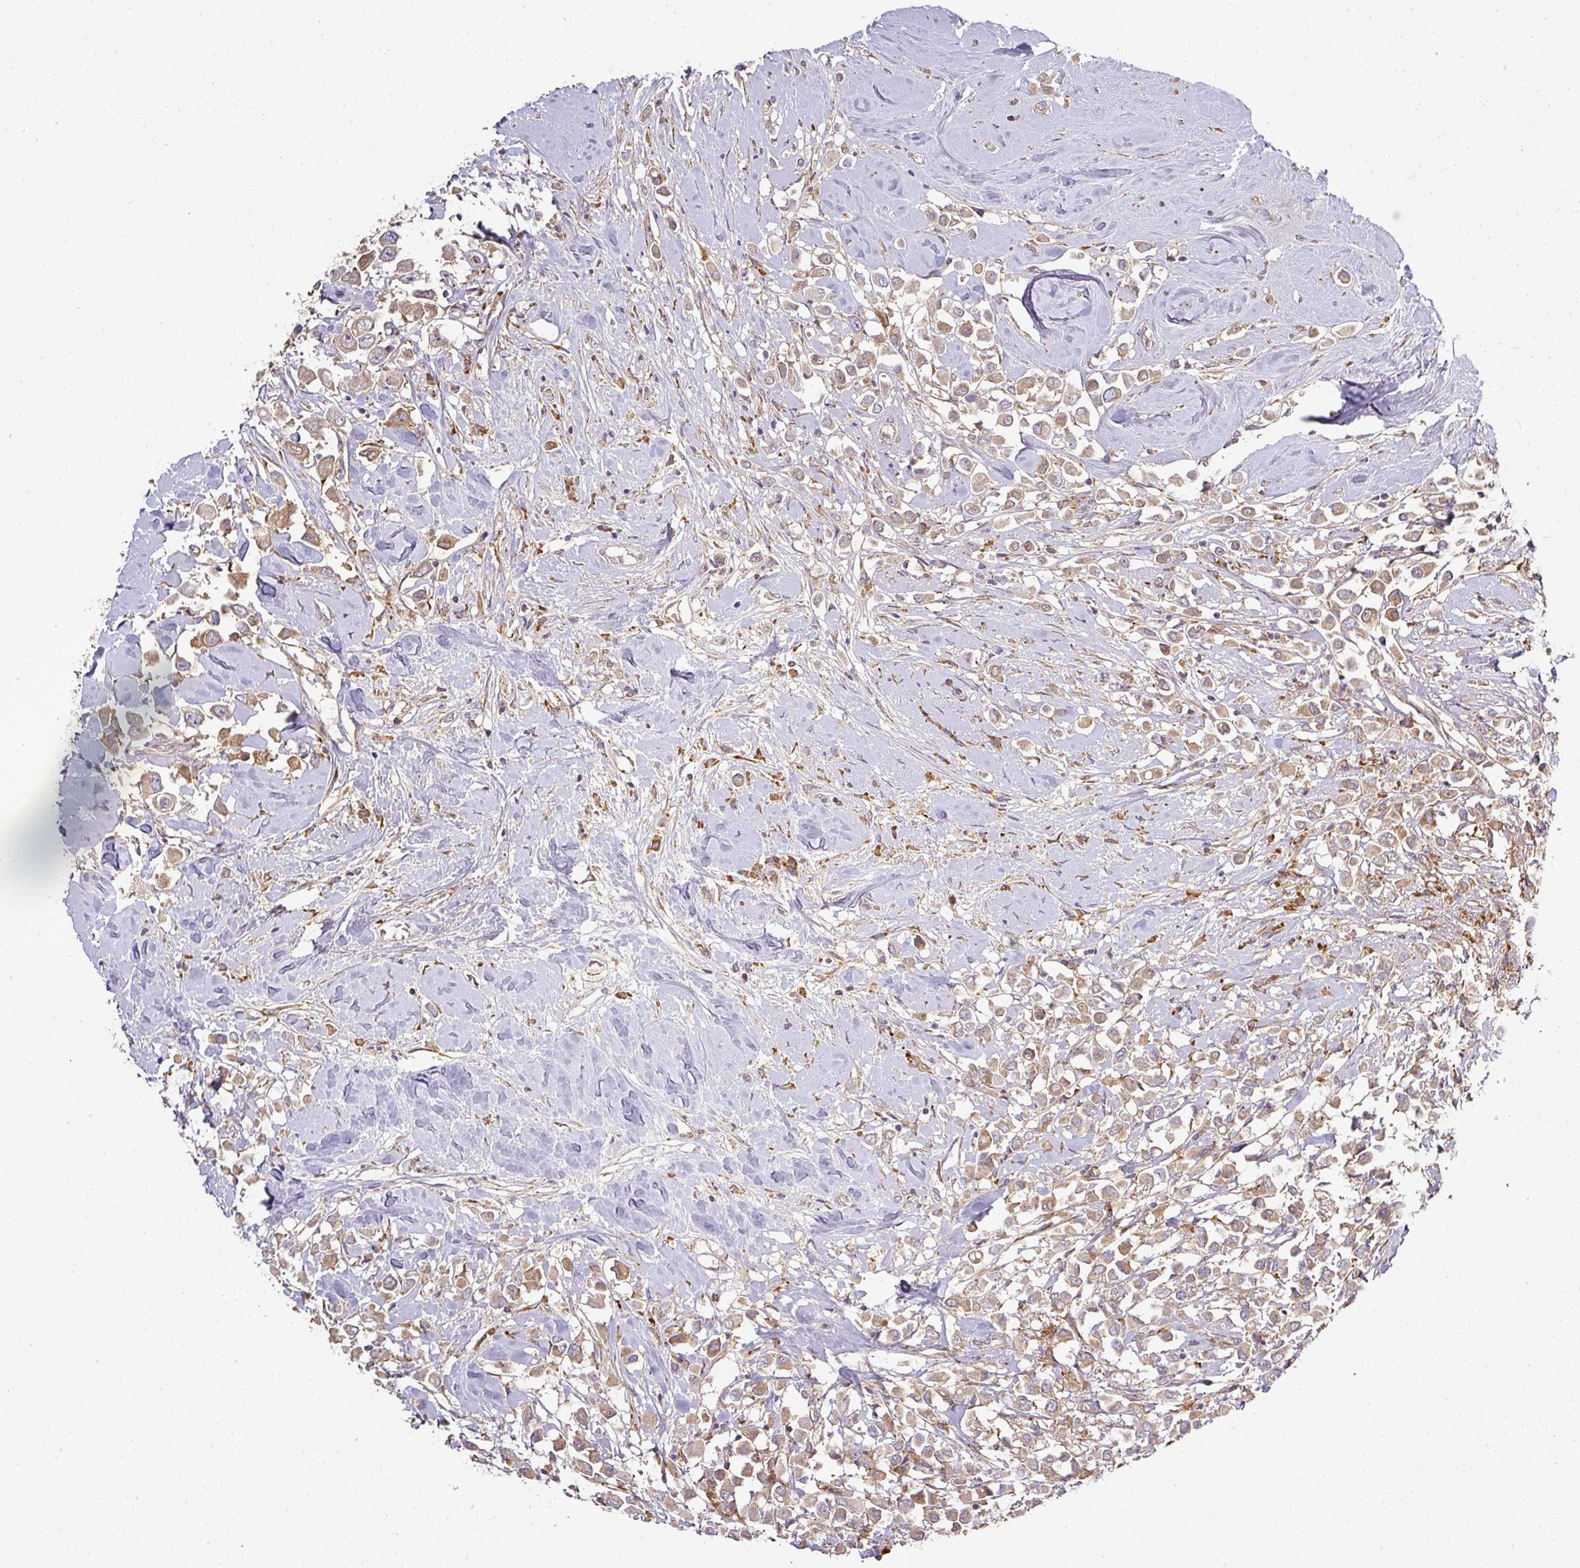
{"staining": {"intensity": "weak", "quantity": ">75%", "location": "cytoplasmic/membranous"}, "tissue": "breast cancer", "cell_type": "Tumor cells", "image_type": "cancer", "snomed": [{"axis": "morphology", "description": "Duct carcinoma"}, {"axis": "topography", "description": "Breast"}], "caption": "Breast cancer (invasive ductal carcinoma) tissue exhibits weak cytoplasmic/membranous staining in about >75% of tumor cells, visualized by immunohistochemistry.", "gene": "GALP", "patient": {"sex": "female", "age": 61}}